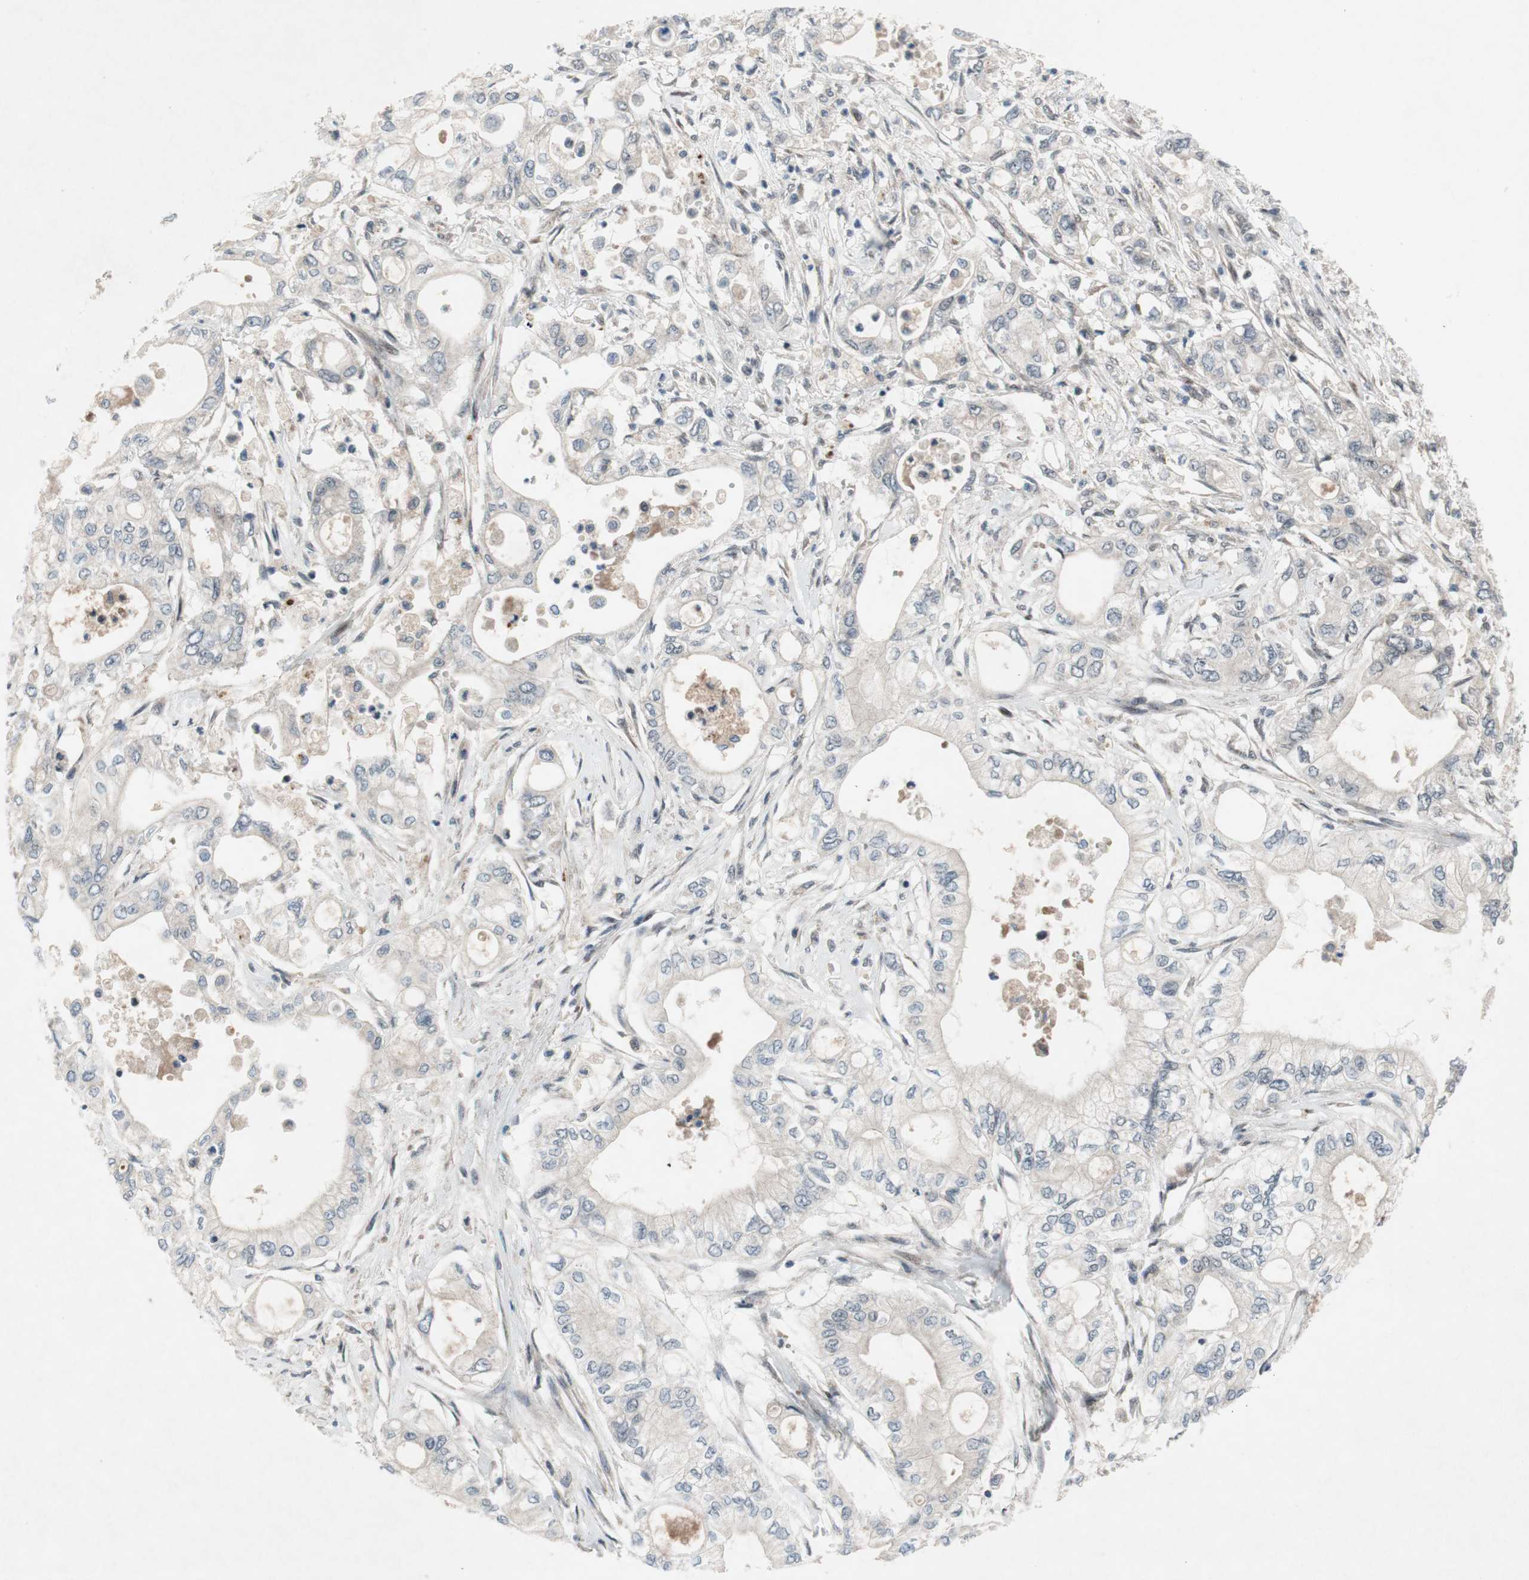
{"staining": {"intensity": "negative", "quantity": "none", "location": "none"}, "tissue": "pancreatic cancer", "cell_type": "Tumor cells", "image_type": "cancer", "snomed": [{"axis": "morphology", "description": "Adenocarcinoma, NOS"}, {"axis": "topography", "description": "Pancreas"}], "caption": "The micrograph exhibits no staining of tumor cells in adenocarcinoma (pancreatic).", "gene": "TCF12", "patient": {"sex": "male", "age": 79}}